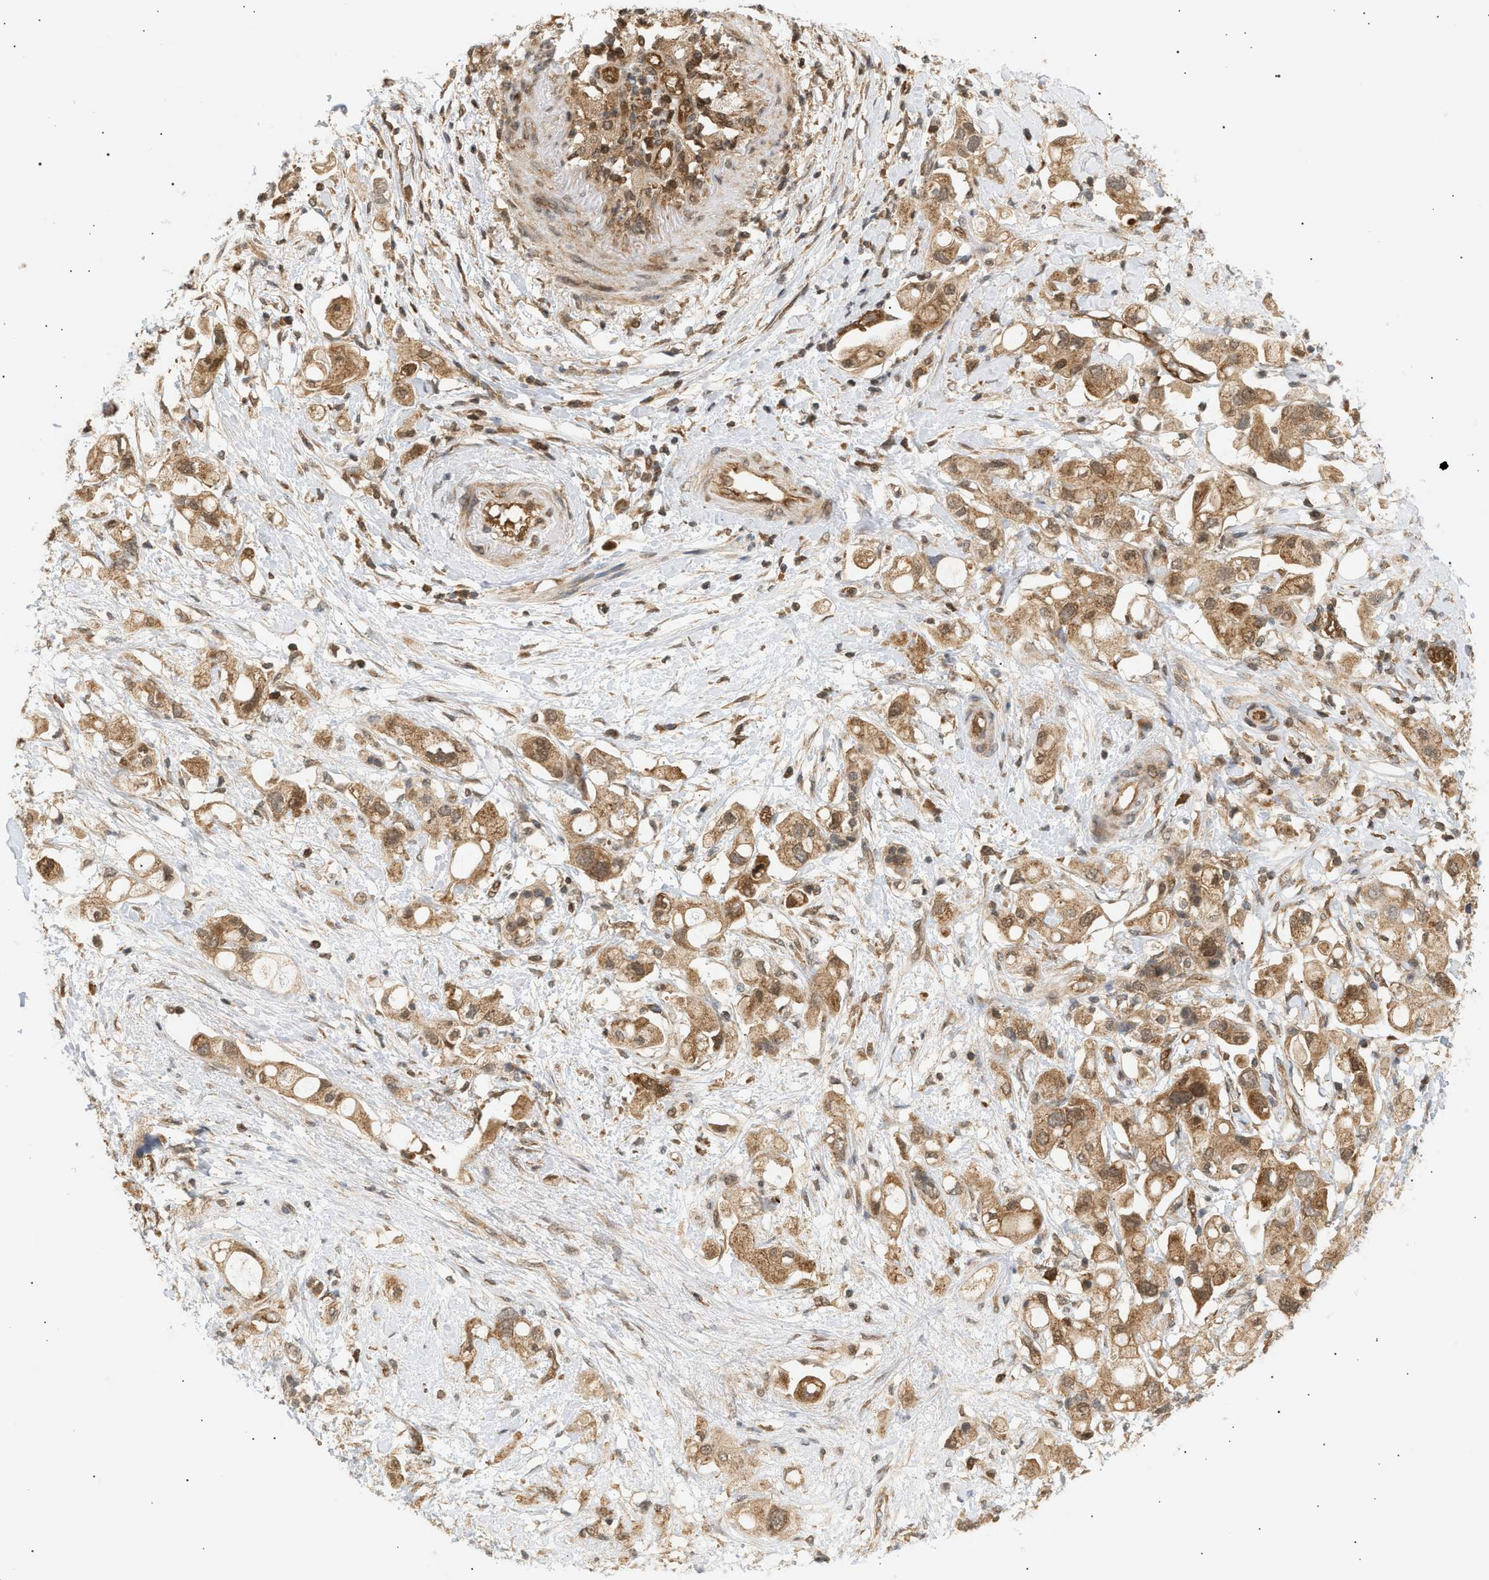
{"staining": {"intensity": "moderate", "quantity": ">75%", "location": "cytoplasmic/membranous"}, "tissue": "pancreatic cancer", "cell_type": "Tumor cells", "image_type": "cancer", "snomed": [{"axis": "morphology", "description": "Adenocarcinoma, NOS"}, {"axis": "topography", "description": "Pancreas"}], "caption": "A brown stain labels moderate cytoplasmic/membranous expression of a protein in human adenocarcinoma (pancreatic) tumor cells.", "gene": "SHC1", "patient": {"sex": "female", "age": 56}}